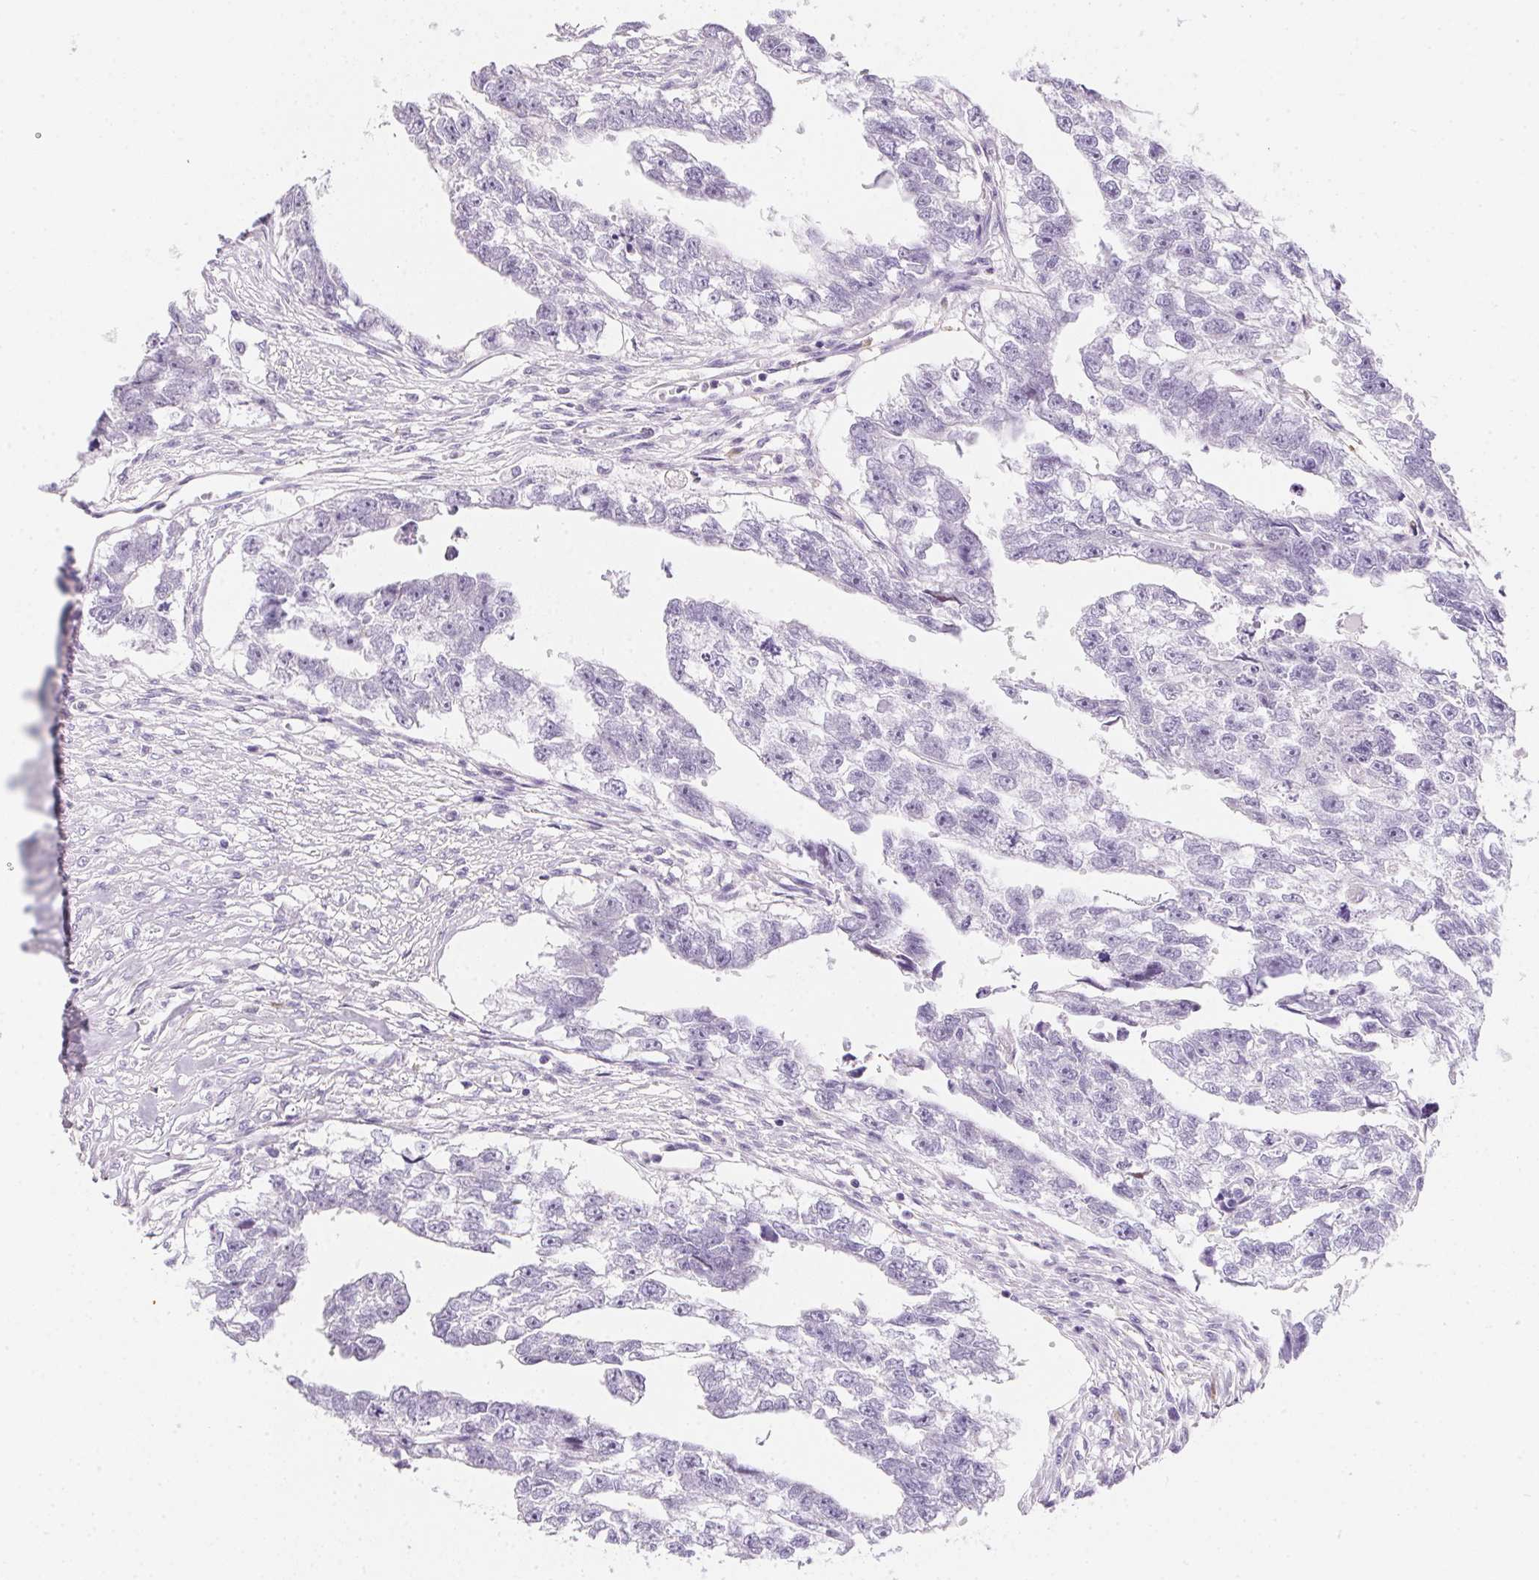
{"staining": {"intensity": "negative", "quantity": "none", "location": "none"}, "tissue": "testis cancer", "cell_type": "Tumor cells", "image_type": "cancer", "snomed": [{"axis": "morphology", "description": "Carcinoma, Embryonal, NOS"}, {"axis": "morphology", "description": "Teratoma, malignant, NOS"}, {"axis": "topography", "description": "Testis"}], "caption": "Testis cancer was stained to show a protein in brown. There is no significant staining in tumor cells.", "gene": "AQP5", "patient": {"sex": "male", "age": 44}}